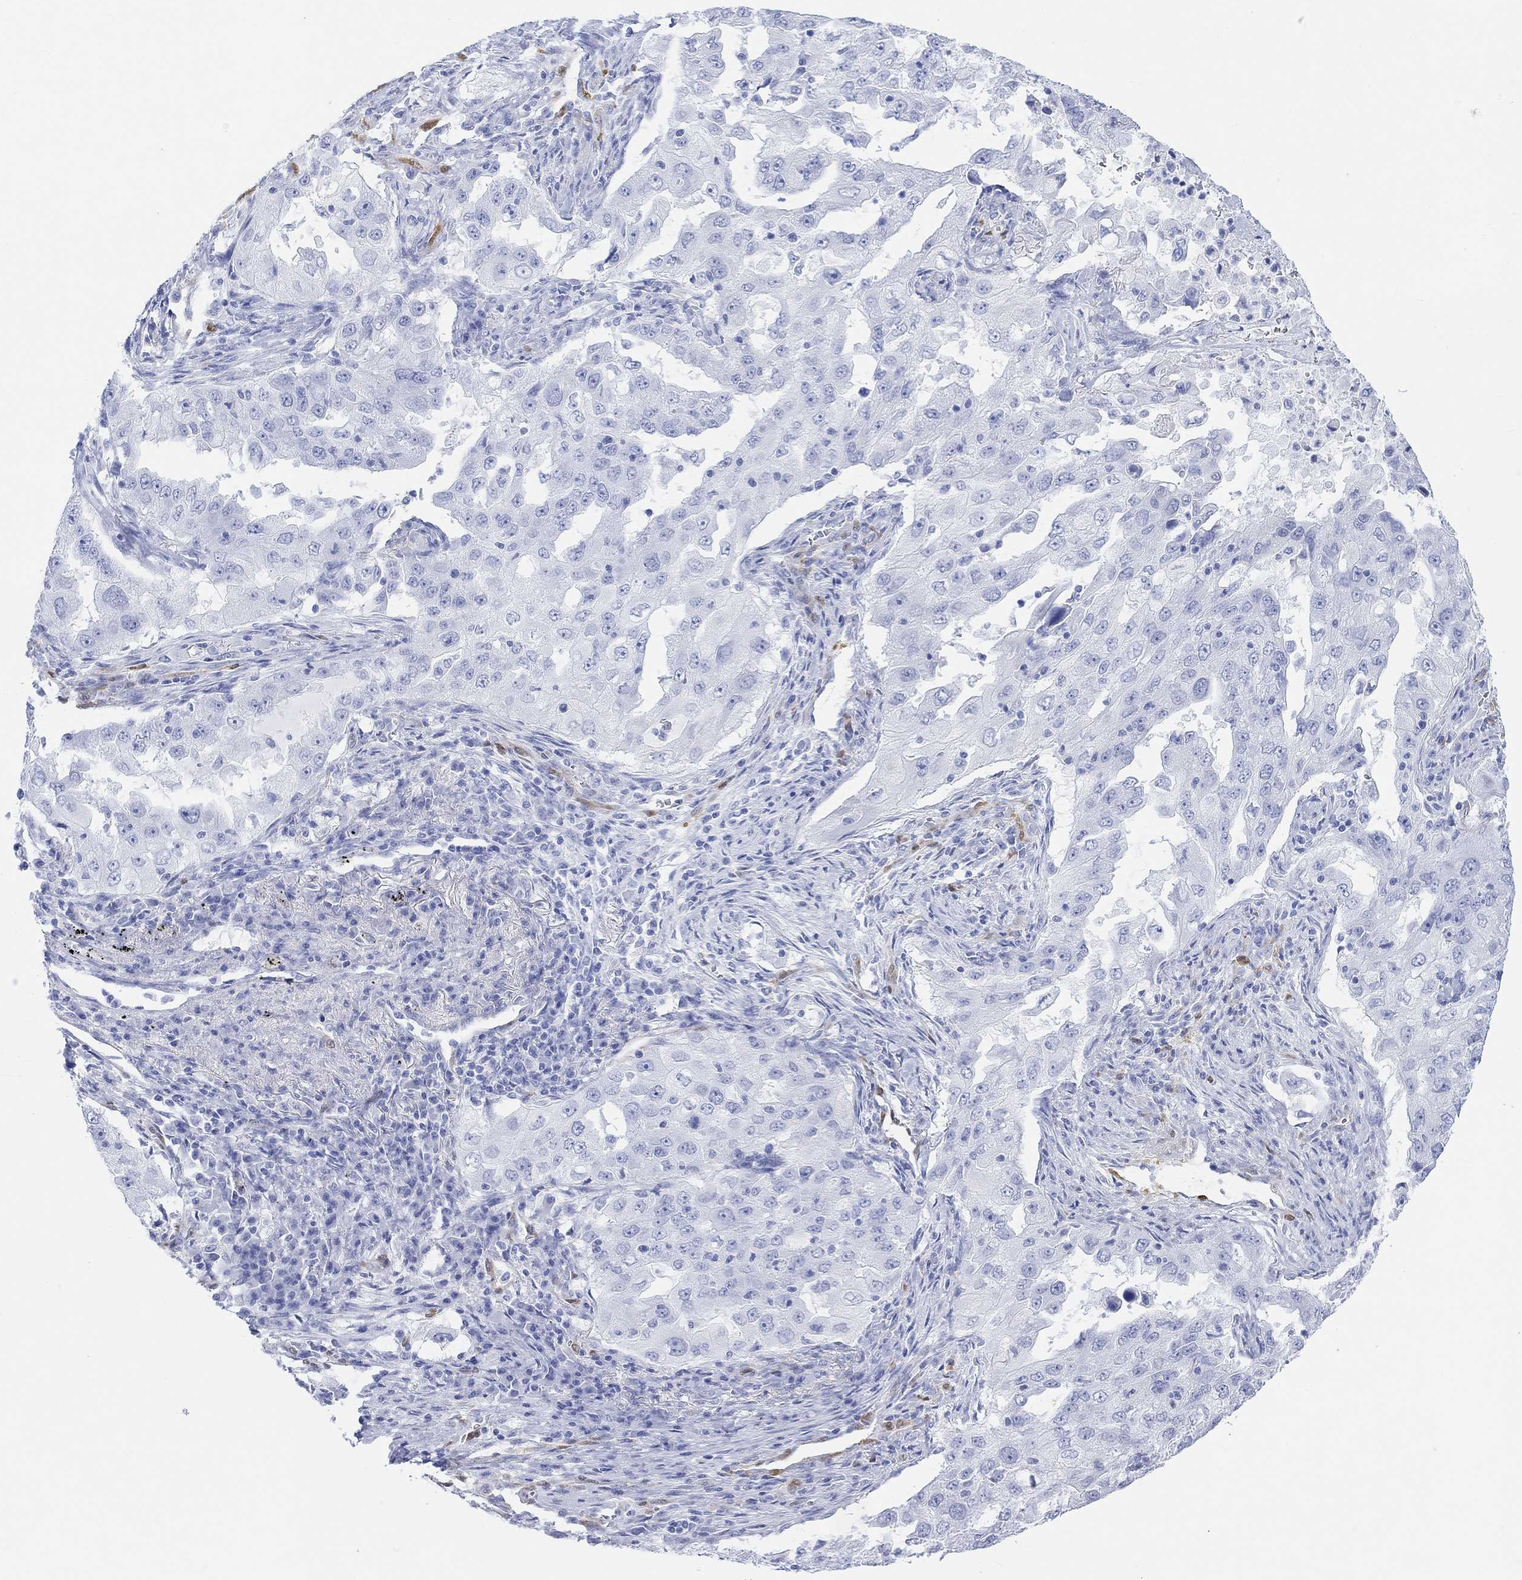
{"staining": {"intensity": "negative", "quantity": "none", "location": "none"}, "tissue": "lung cancer", "cell_type": "Tumor cells", "image_type": "cancer", "snomed": [{"axis": "morphology", "description": "Adenocarcinoma, NOS"}, {"axis": "topography", "description": "Lung"}], "caption": "Adenocarcinoma (lung) was stained to show a protein in brown. There is no significant staining in tumor cells.", "gene": "TPPP3", "patient": {"sex": "female", "age": 61}}